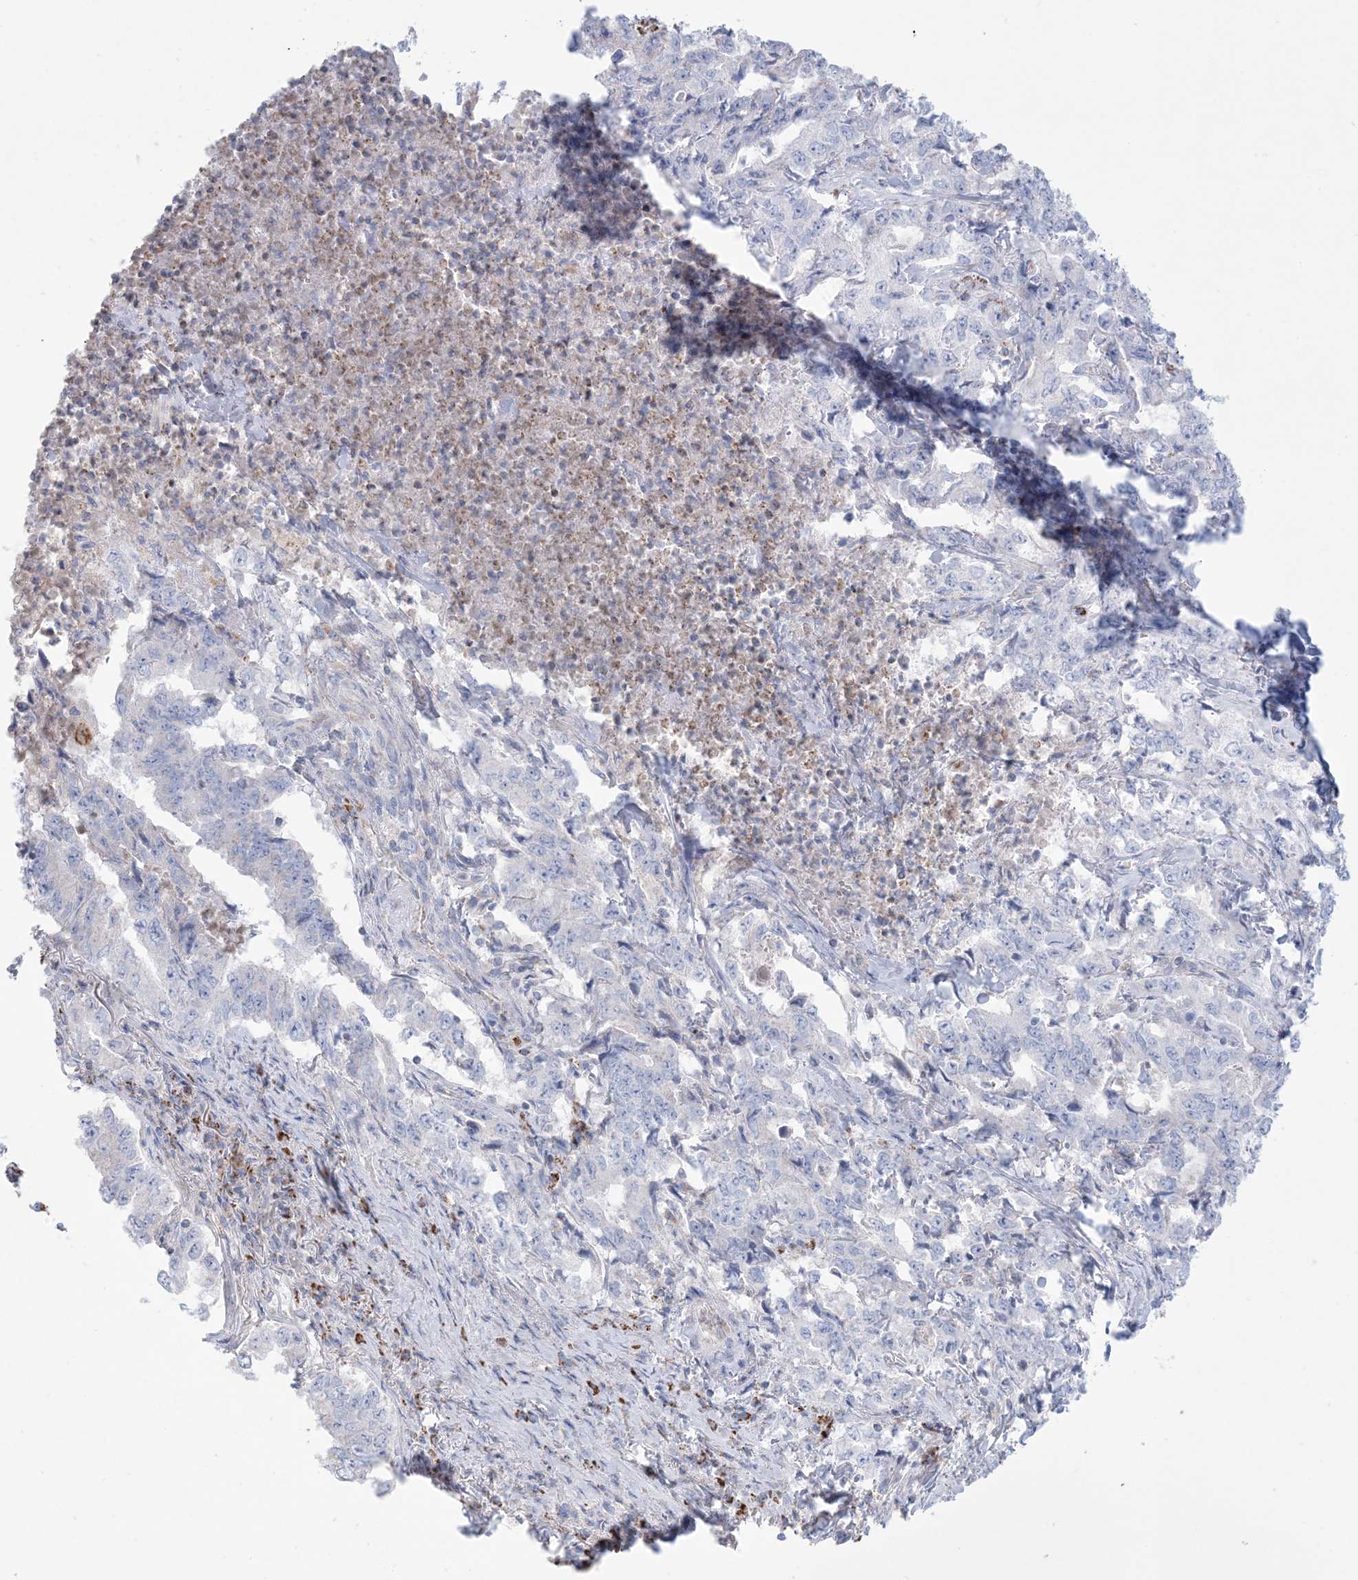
{"staining": {"intensity": "negative", "quantity": "none", "location": "none"}, "tissue": "lung cancer", "cell_type": "Tumor cells", "image_type": "cancer", "snomed": [{"axis": "morphology", "description": "Adenocarcinoma, NOS"}, {"axis": "topography", "description": "Lung"}], "caption": "An IHC micrograph of adenocarcinoma (lung) is shown. There is no staining in tumor cells of adenocarcinoma (lung).", "gene": "KCTD6", "patient": {"sex": "female", "age": 51}}